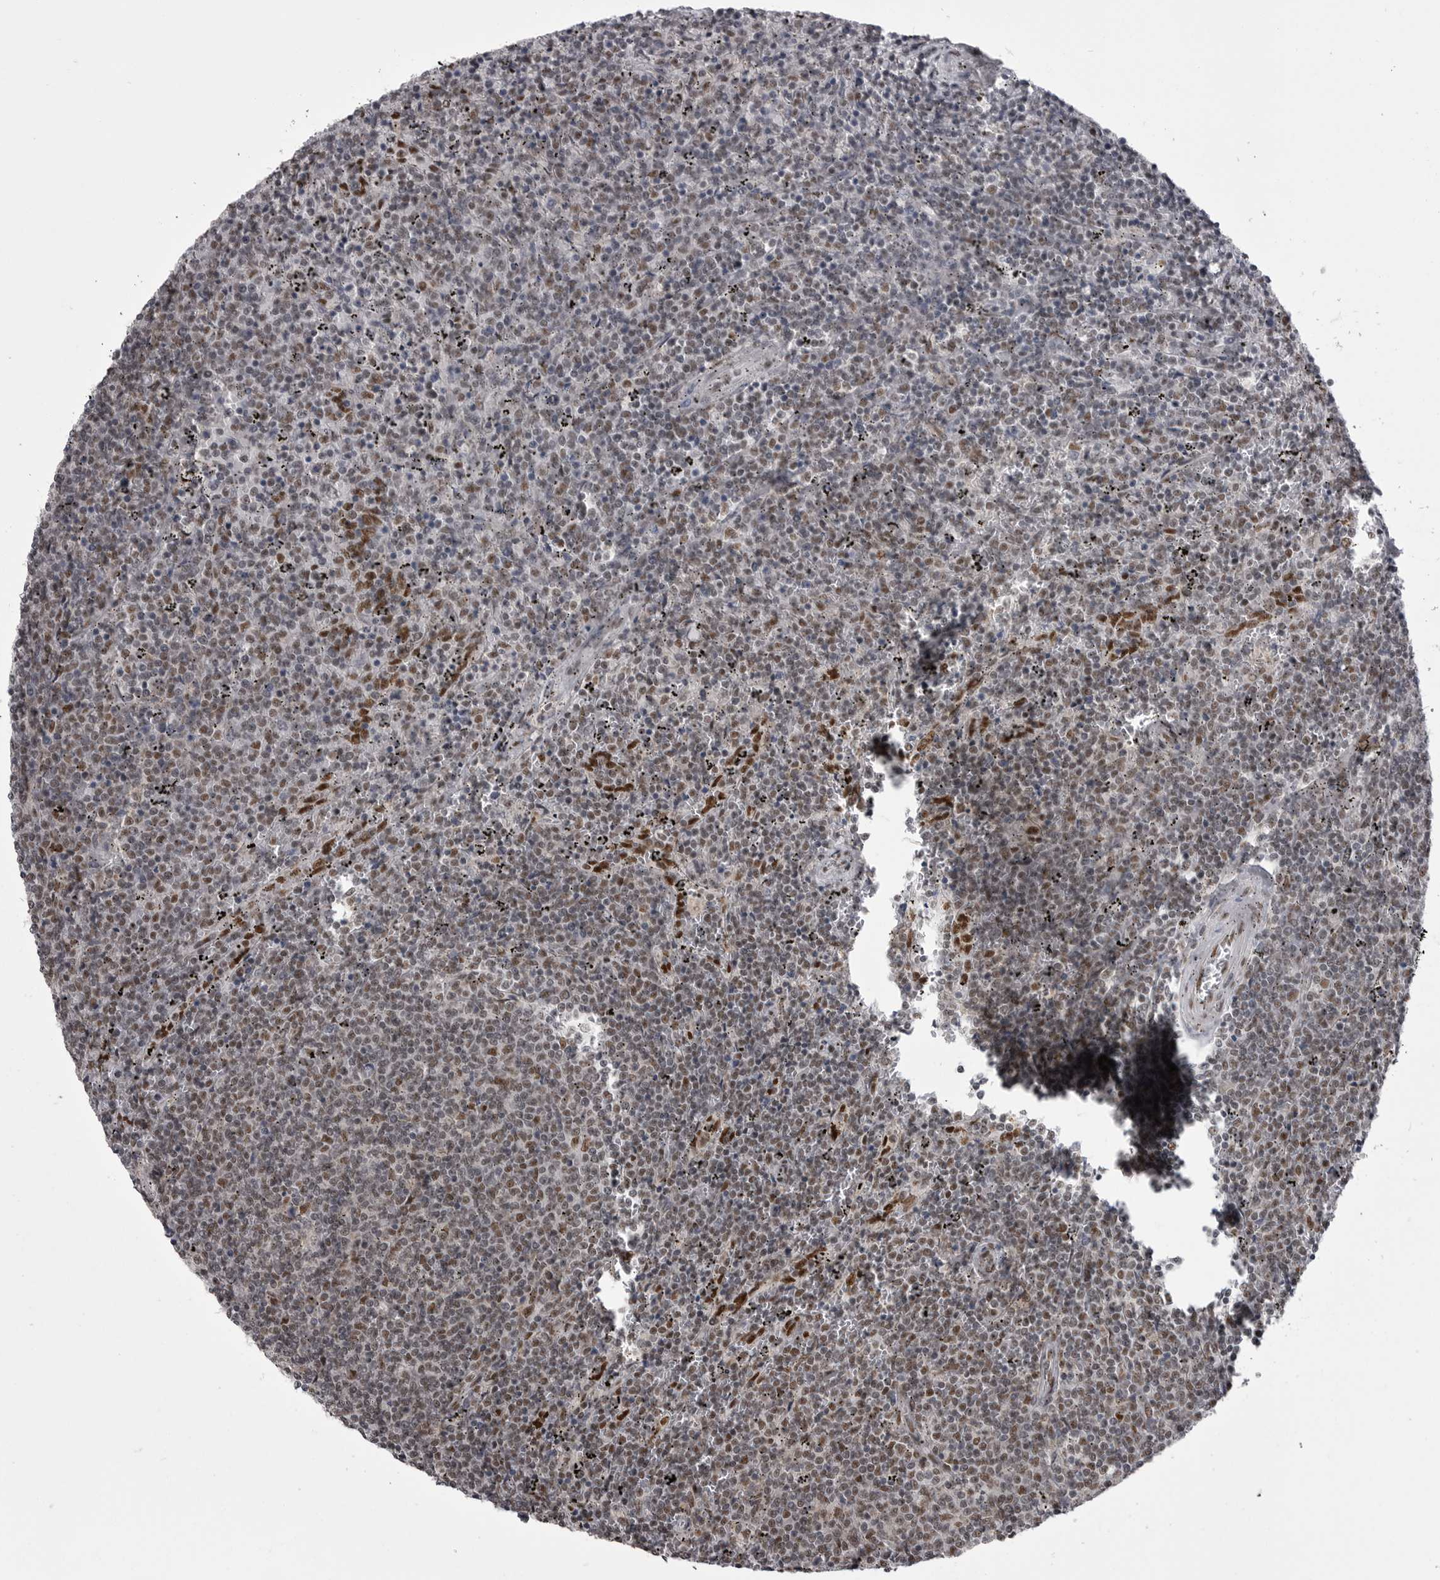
{"staining": {"intensity": "moderate", "quantity": "<25%", "location": "nuclear"}, "tissue": "lymphoma", "cell_type": "Tumor cells", "image_type": "cancer", "snomed": [{"axis": "morphology", "description": "Malignant lymphoma, non-Hodgkin's type, Low grade"}, {"axis": "topography", "description": "Spleen"}], "caption": "About <25% of tumor cells in human lymphoma demonstrate moderate nuclear protein staining as visualized by brown immunohistochemical staining.", "gene": "MEPCE", "patient": {"sex": "female", "age": 50}}